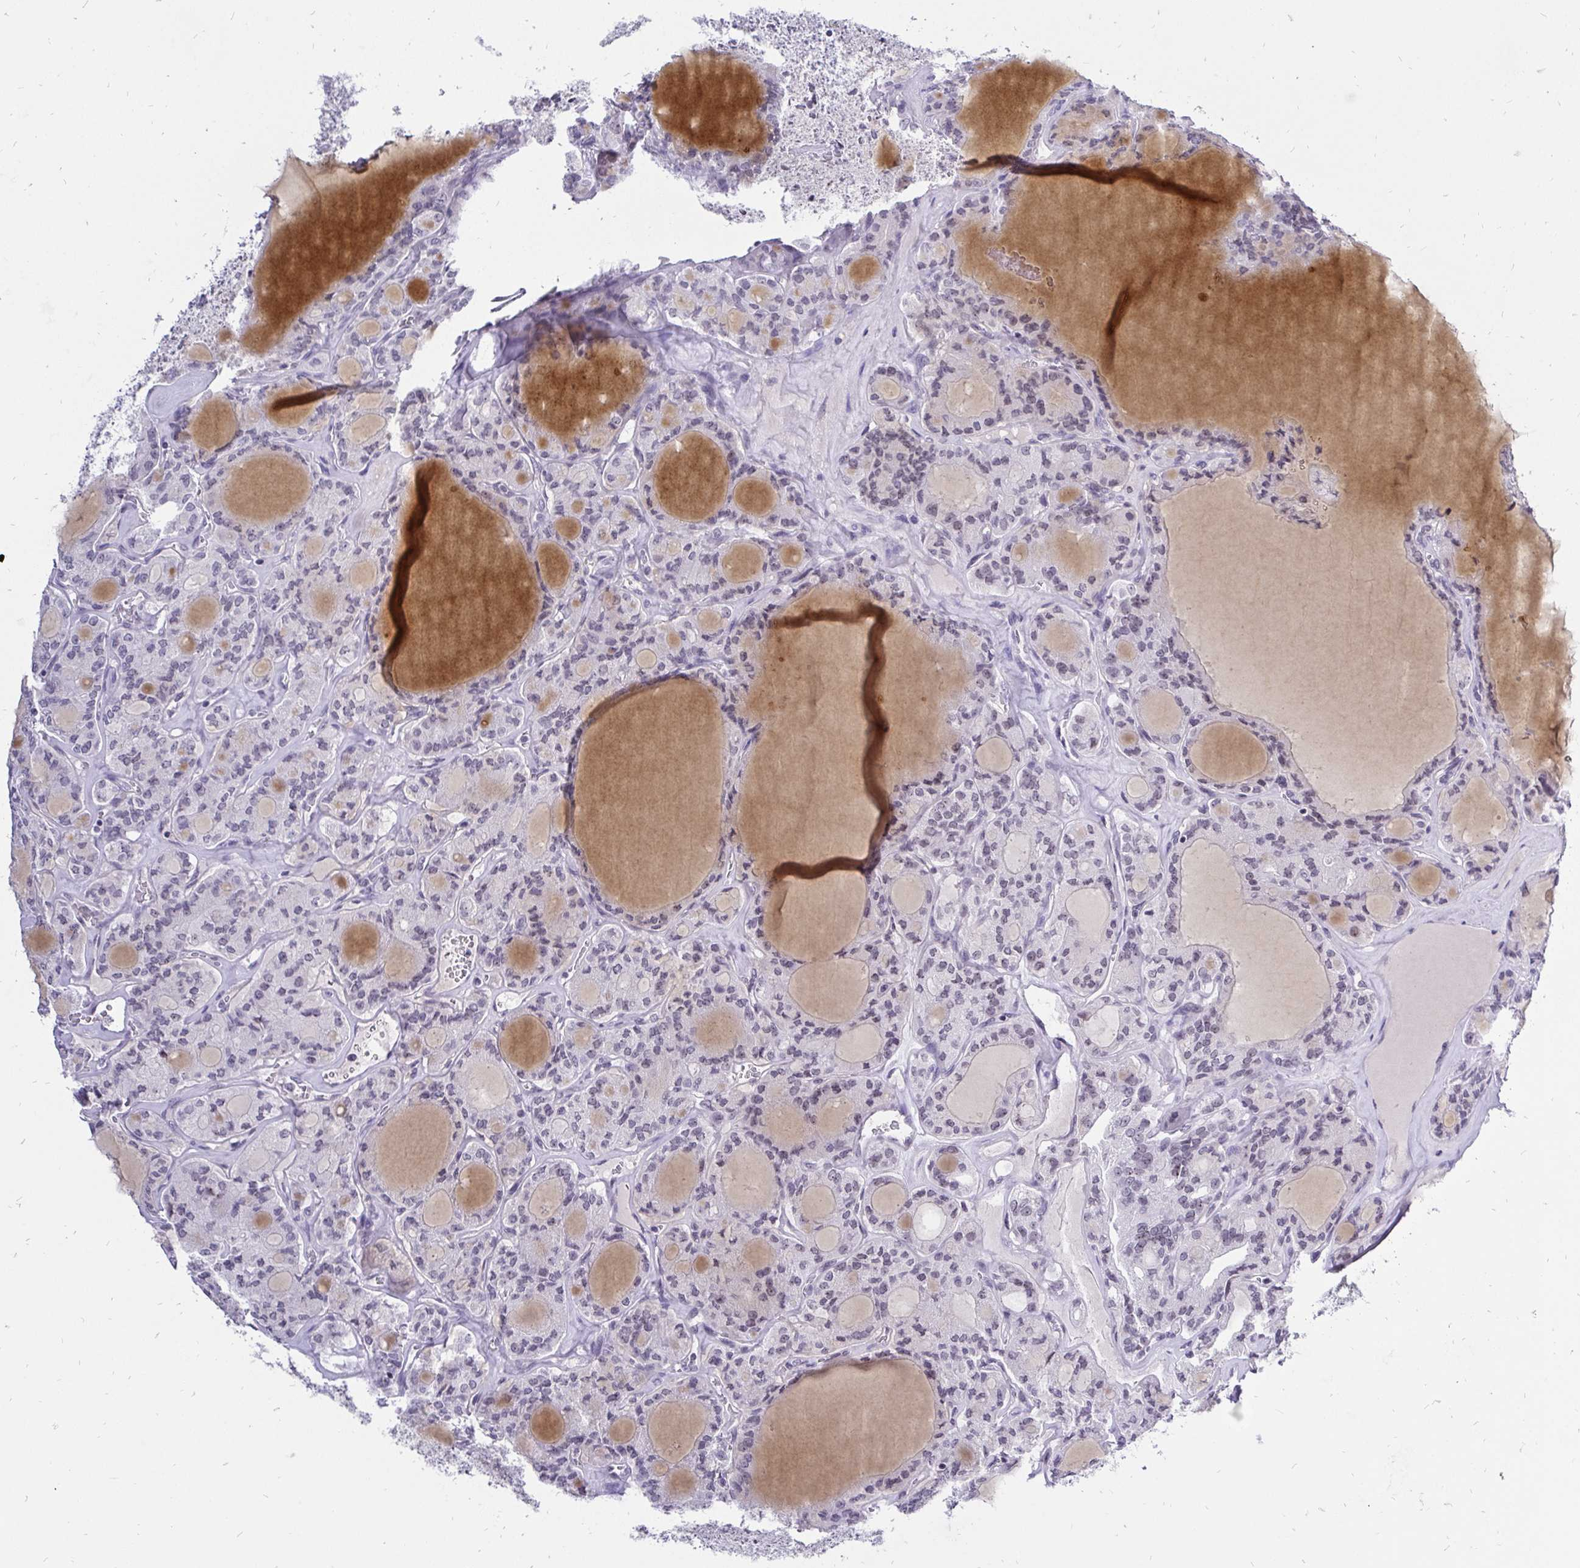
{"staining": {"intensity": "negative", "quantity": "none", "location": "none"}, "tissue": "thyroid cancer", "cell_type": "Tumor cells", "image_type": "cancer", "snomed": [{"axis": "morphology", "description": "Papillary adenocarcinoma, NOS"}, {"axis": "topography", "description": "Thyroid gland"}], "caption": "Immunohistochemistry of human thyroid cancer demonstrates no positivity in tumor cells.", "gene": "ZNF860", "patient": {"sex": "male", "age": 87}}